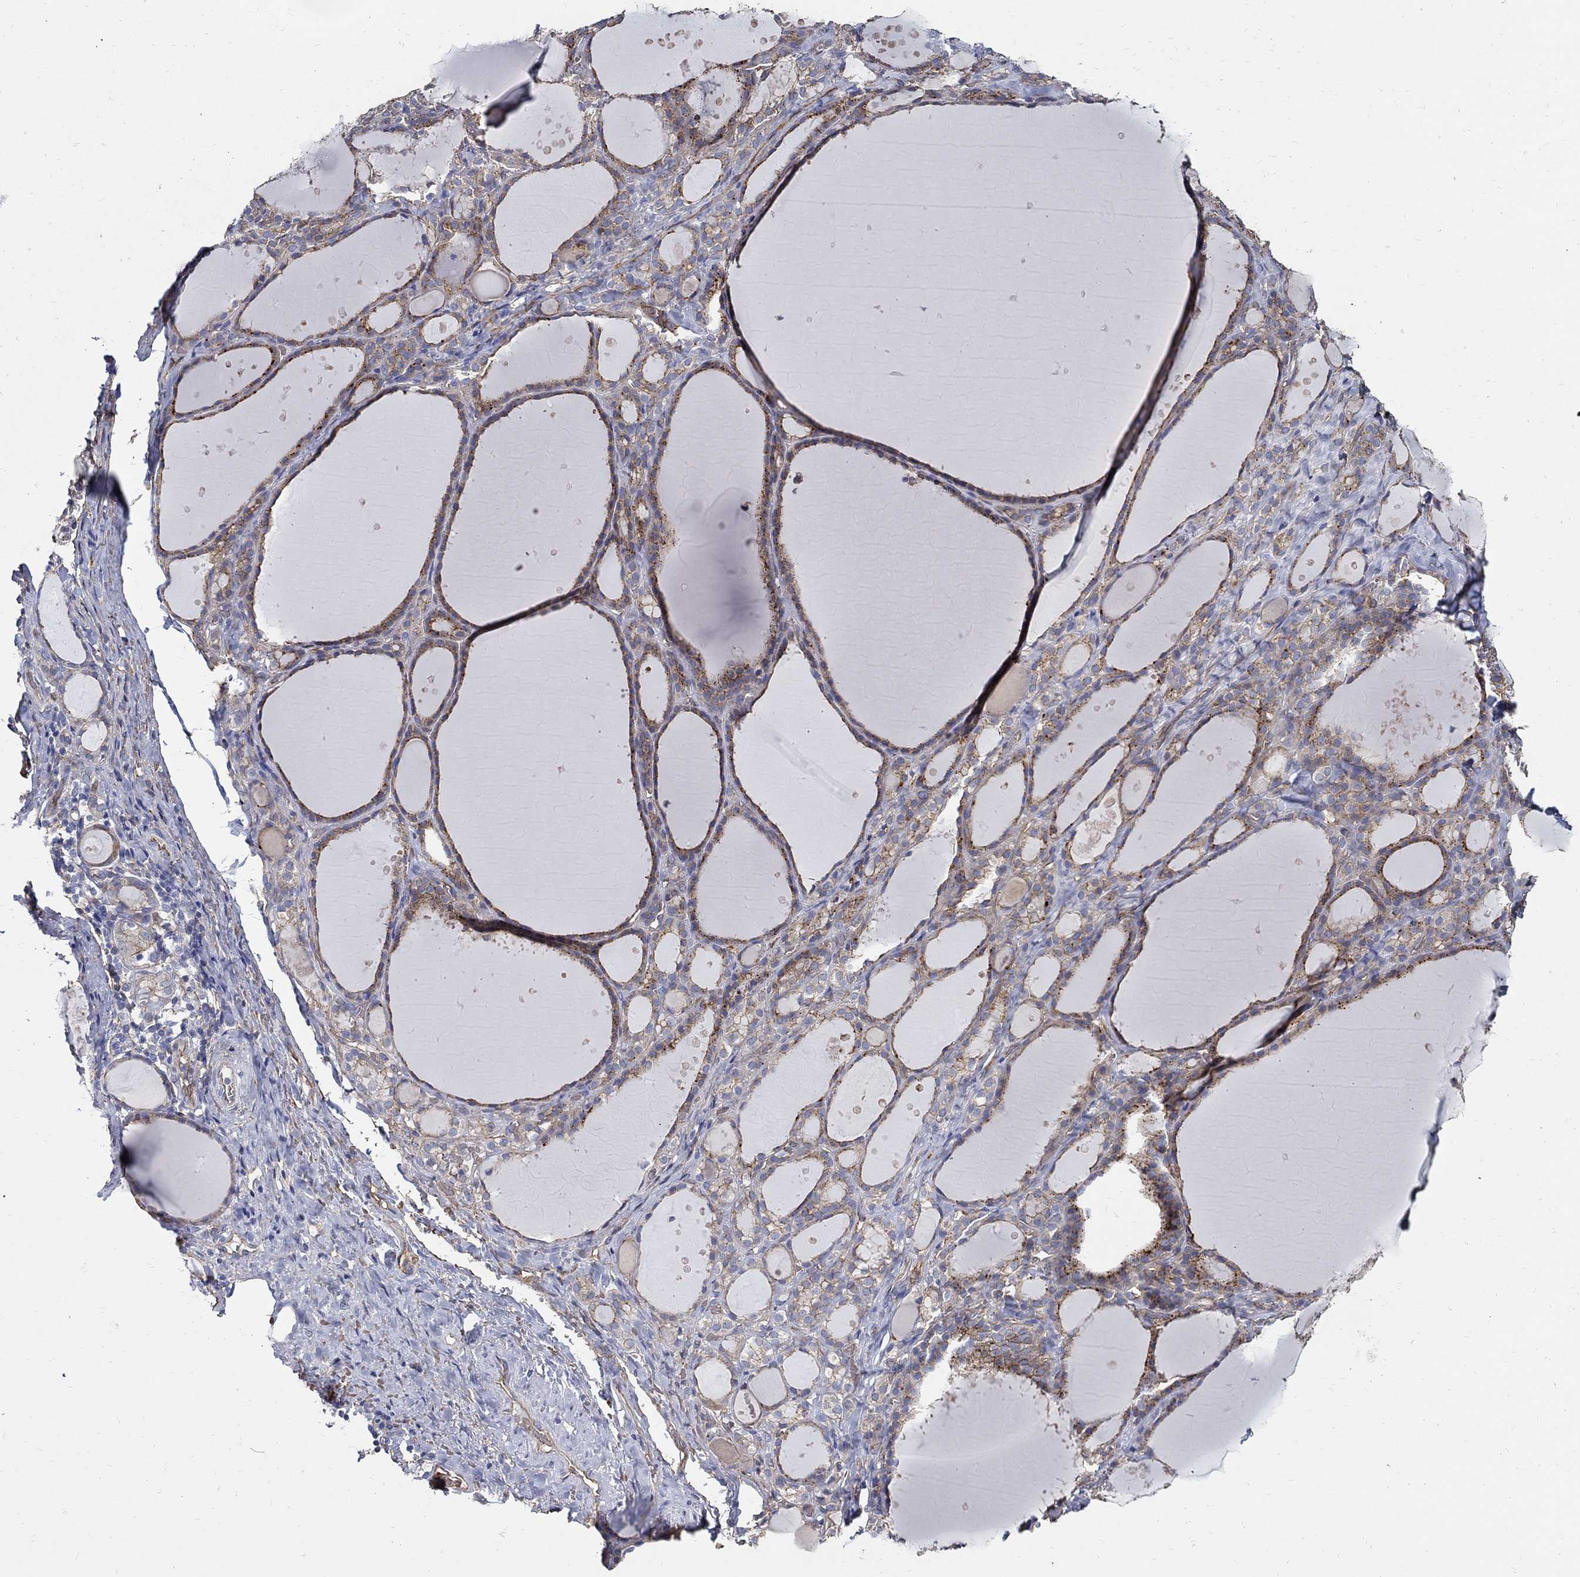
{"staining": {"intensity": "moderate", "quantity": ">75%", "location": "cytoplasmic/membranous"}, "tissue": "thyroid gland", "cell_type": "Glandular cells", "image_type": "normal", "snomed": [{"axis": "morphology", "description": "Normal tissue, NOS"}, {"axis": "topography", "description": "Thyroid gland"}], "caption": "The histopathology image displays a brown stain indicating the presence of a protein in the cytoplasmic/membranous of glandular cells in thyroid gland. The staining was performed using DAB (3,3'-diaminobenzidine) to visualize the protein expression in brown, while the nuclei were stained in blue with hematoxylin (Magnification: 20x).", "gene": "APBB3", "patient": {"sex": "male", "age": 68}}